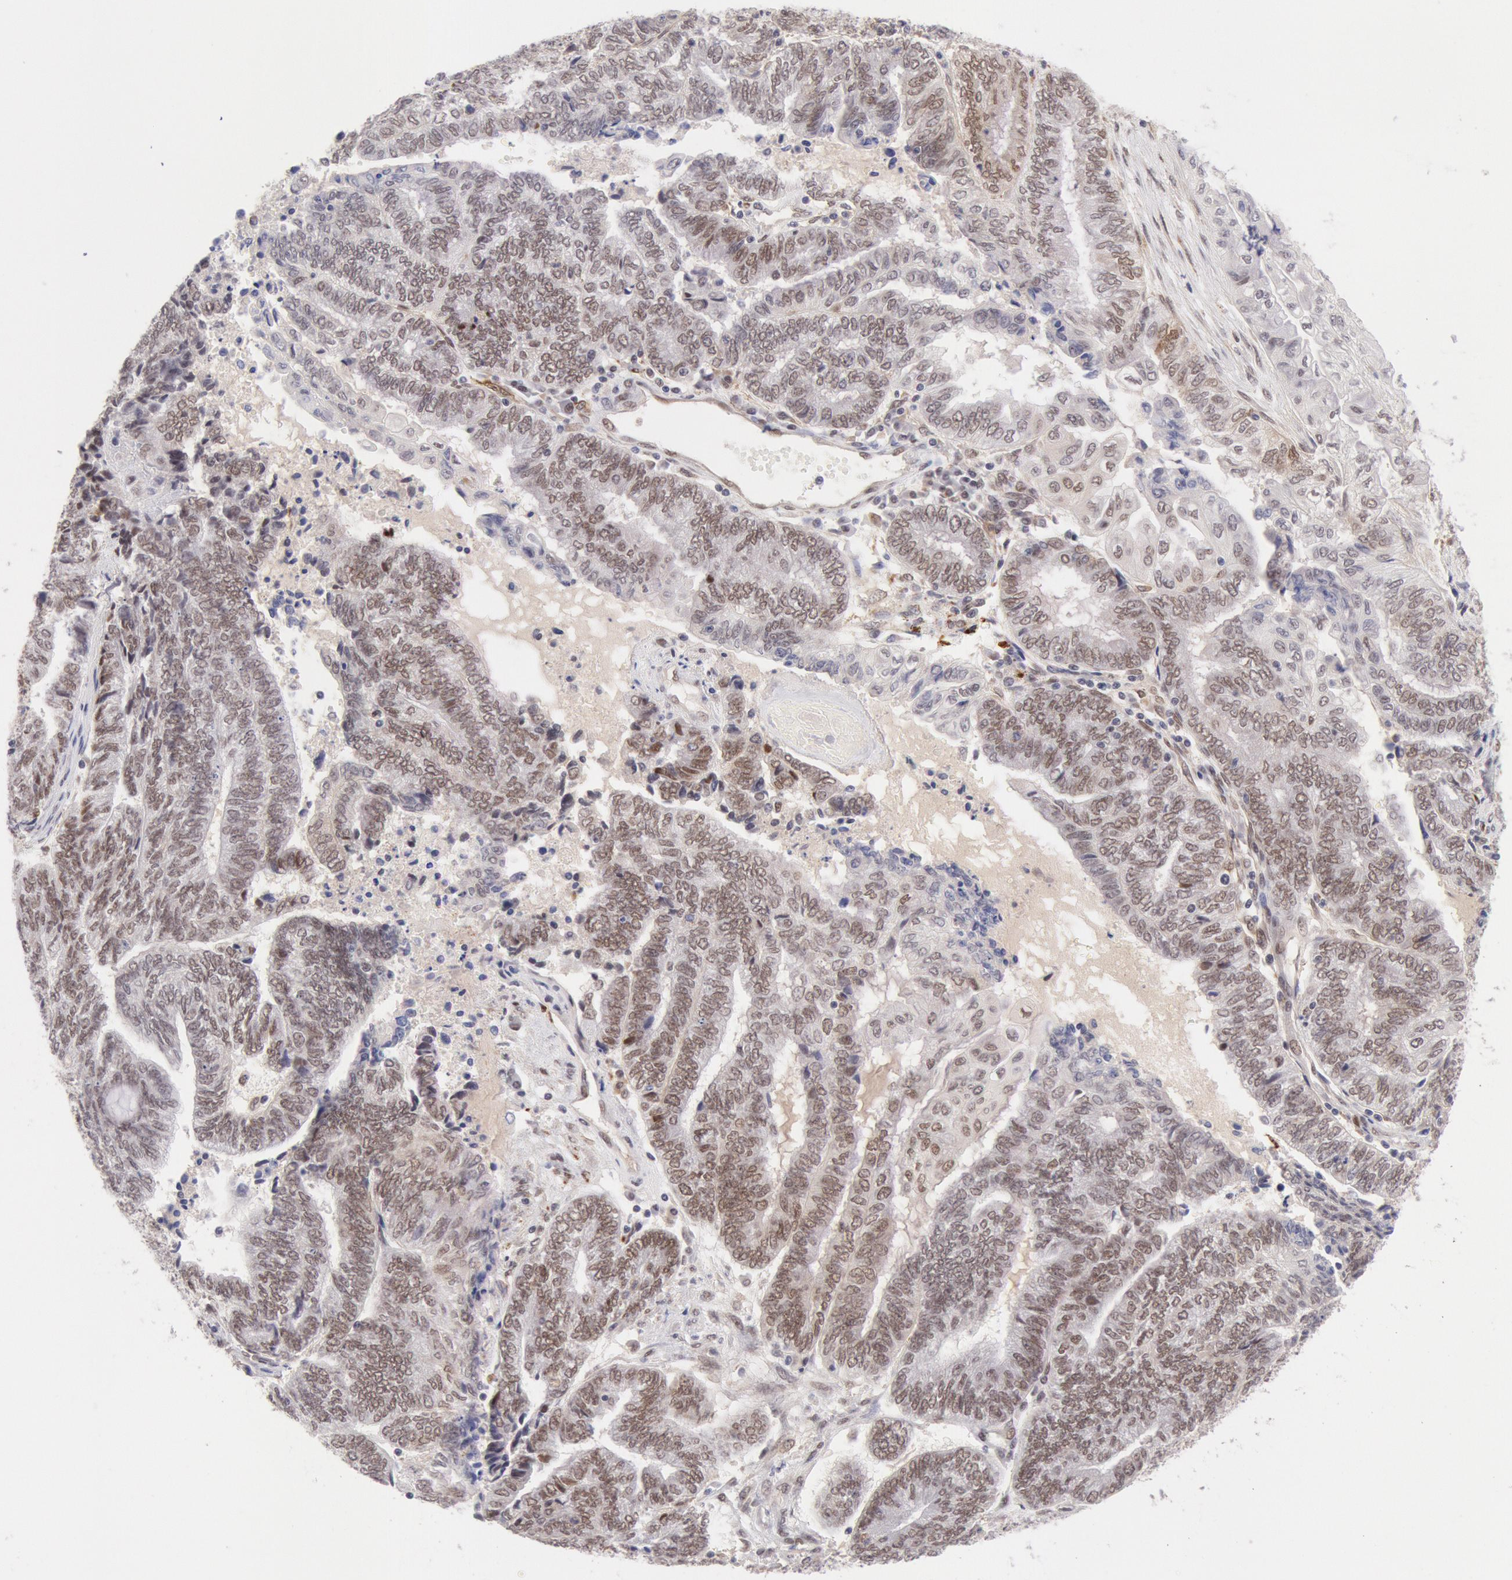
{"staining": {"intensity": "moderate", "quantity": ">75%", "location": "nuclear"}, "tissue": "endometrial cancer", "cell_type": "Tumor cells", "image_type": "cancer", "snomed": [{"axis": "morphology", "description": "Adenocarcinoma, NOS"}, {"axis": "topography", "description": "Uterus"}, {"axis": "topography", "description": "Endometrium"}], "caption": "Tumor cells exhibit medium levels of moderate nuclear positivity in about >75% of cells in human endometrial cancer.", "gene": "CDKN2B", "patient": {"sex": "female", "age": 70}}